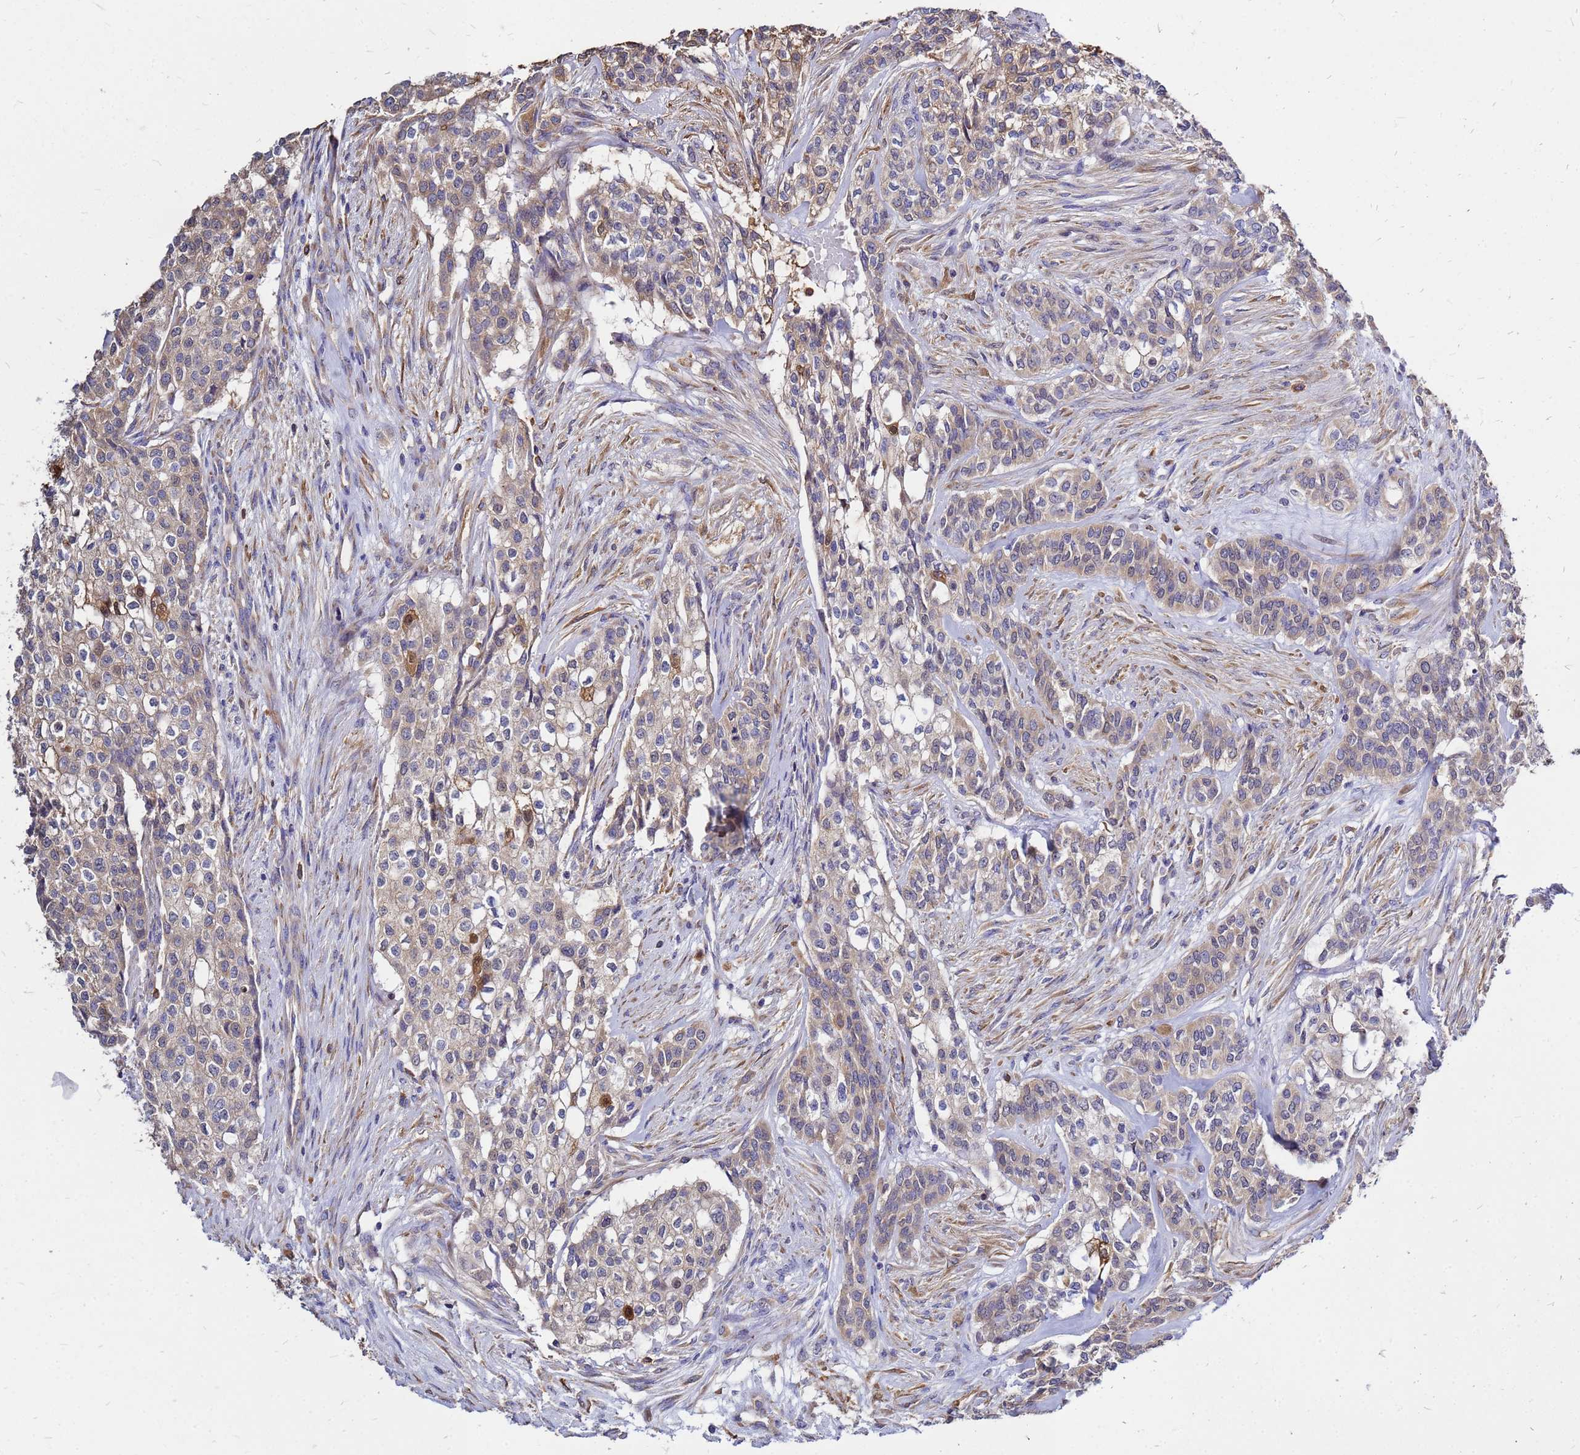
{"staining": {"intensity": "moderate", "quantity": "25%-75%", "location": "cytoplasmic/membranous"}, "tissue": "head and neck cancer", "cell_type": "Tumor cells", "image_type": "cancer", "snomed": [{"axis": "morphology", "description": "Adenocarcinoma, NOS"}, {"axis": "topography", "description": "Head-Neck"}], "caption": "Immunohistochemistry (IHC) staining of head and neck cancer, which shows medium levels of moderate cytoplasmic/membranous positivity in about 25%-75% of tumor cells indicating moderate cytoplasmic/membranous protein positivity. The staining was performed using DAB (3,3'-diaminobenzidine) (brown) for protein detection and nuclei were counterstained in hematoxylin (blue).", "gene": "MOB2", "patient": {"sex": "male", "age": 81}}